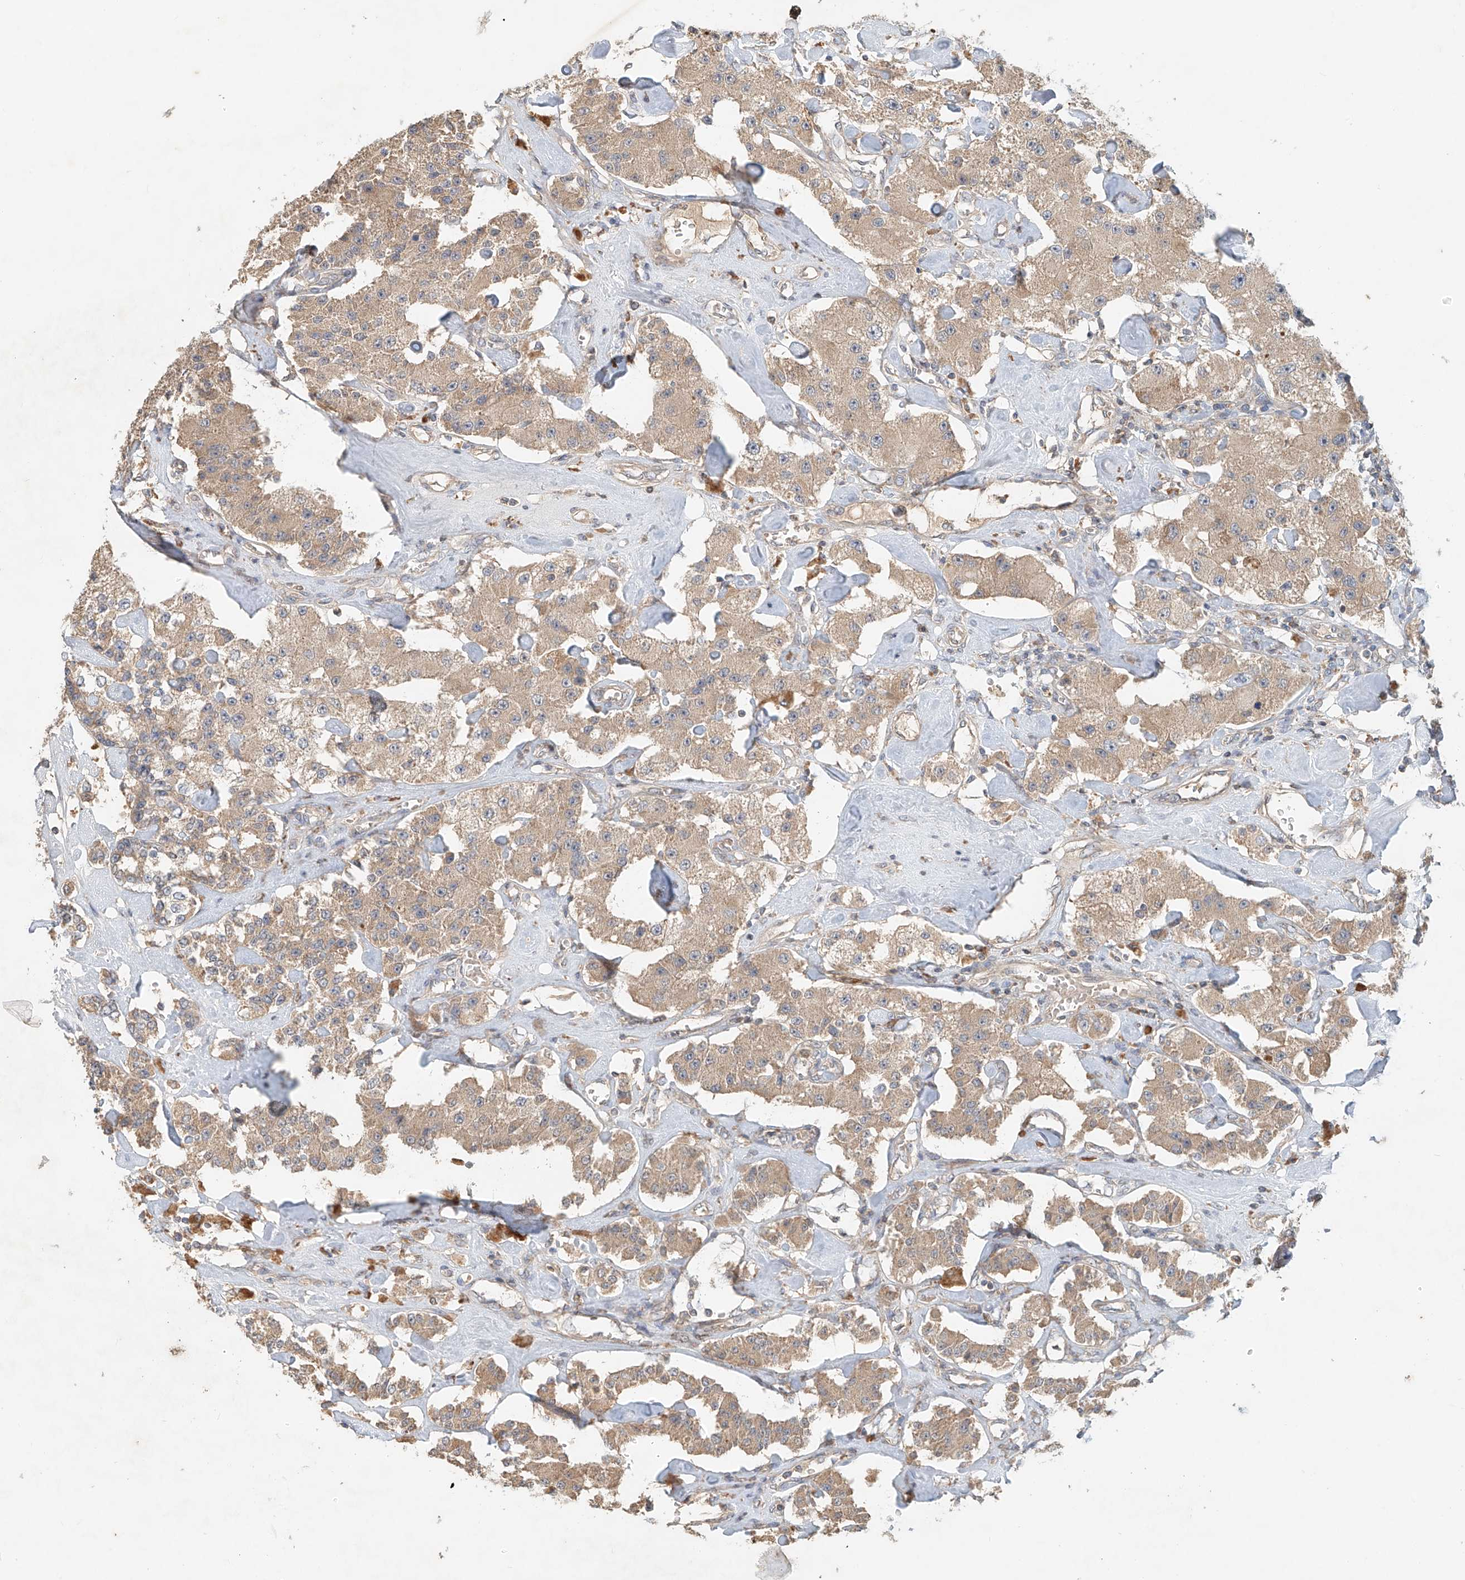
{"staining": {"intensity": "weak", "quantity": ">75%", "location": "cytoplasmic/membranous"}, "tissue": "carcinoid", "cell_type": "Tumor cells", "image_type": "cancer", "snomed": [{"axis": "morphology", "description": "Carcinoid, malignant, NOS"}, {"axis": "topography", "description": "Pancreas"}], "caption": "Immunohistochemical staining of human carcinoid shows low levels of weak cytoplasmic/membranous expression in approximately >75% of tumor cells.", "gene": "GNB1L", "patient": {"sex": "male", "age": 41}}